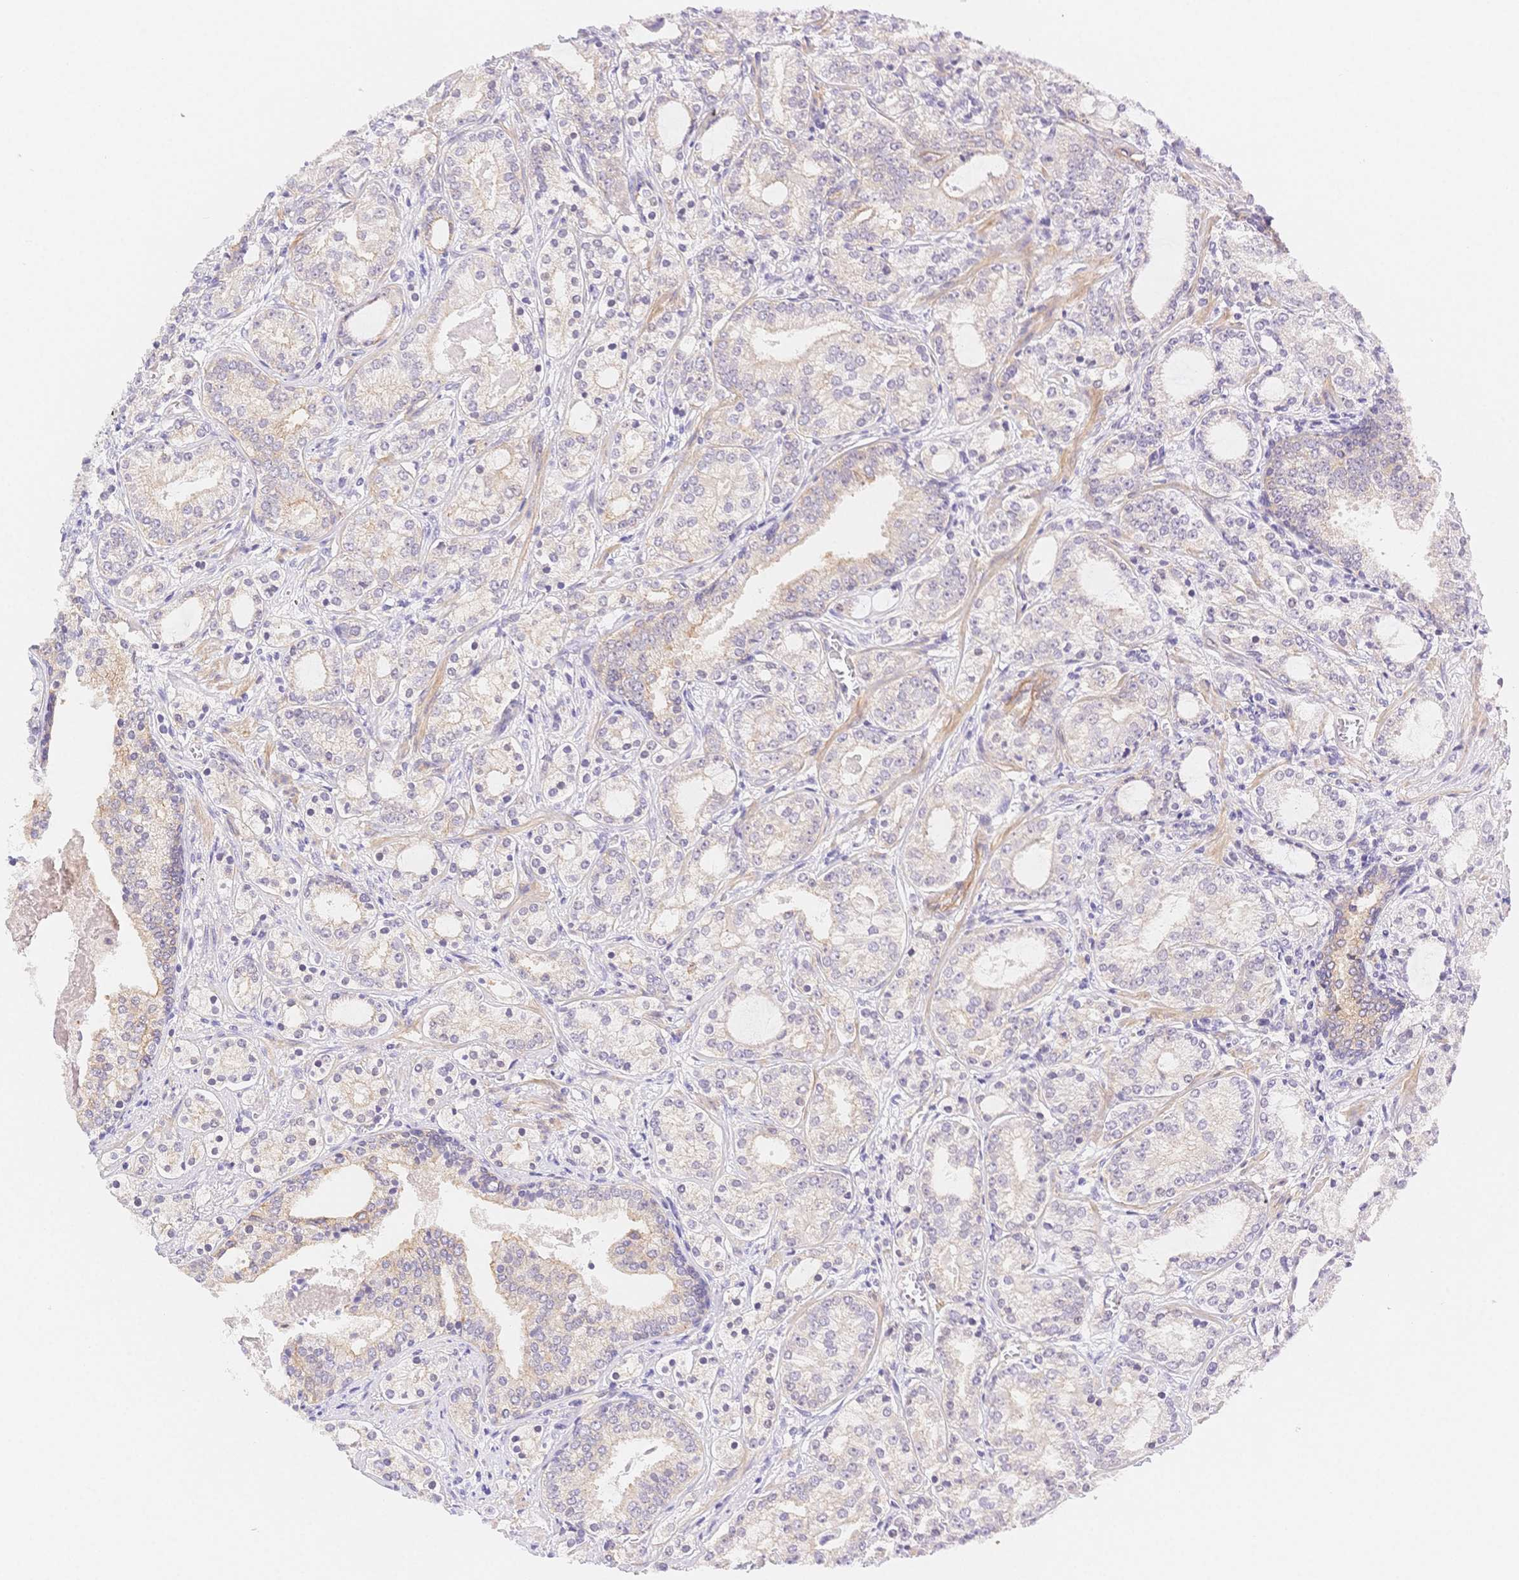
{"staining": {"intensity": "negative", "quantity": "none", "location": "none"}, "tissue": "prostate cancer", "cell_type": "Tumor cells", "image_type": "cancer", "snomed": [{"axis": "morphology", "description": "Adenocarcinoma, Medium grade"}, {"axis": "topography", "description": "Prostate"}], "caption": "An immunohistochemistry photomicrograph of prostate adenocarcinoma (medium-grade) is shown. There is no staining in tumor cells of prostate adenocarcinoma (medium-grade).", "gene": "CSN1S1", "patient": {"sex": "male", "age": 57}}